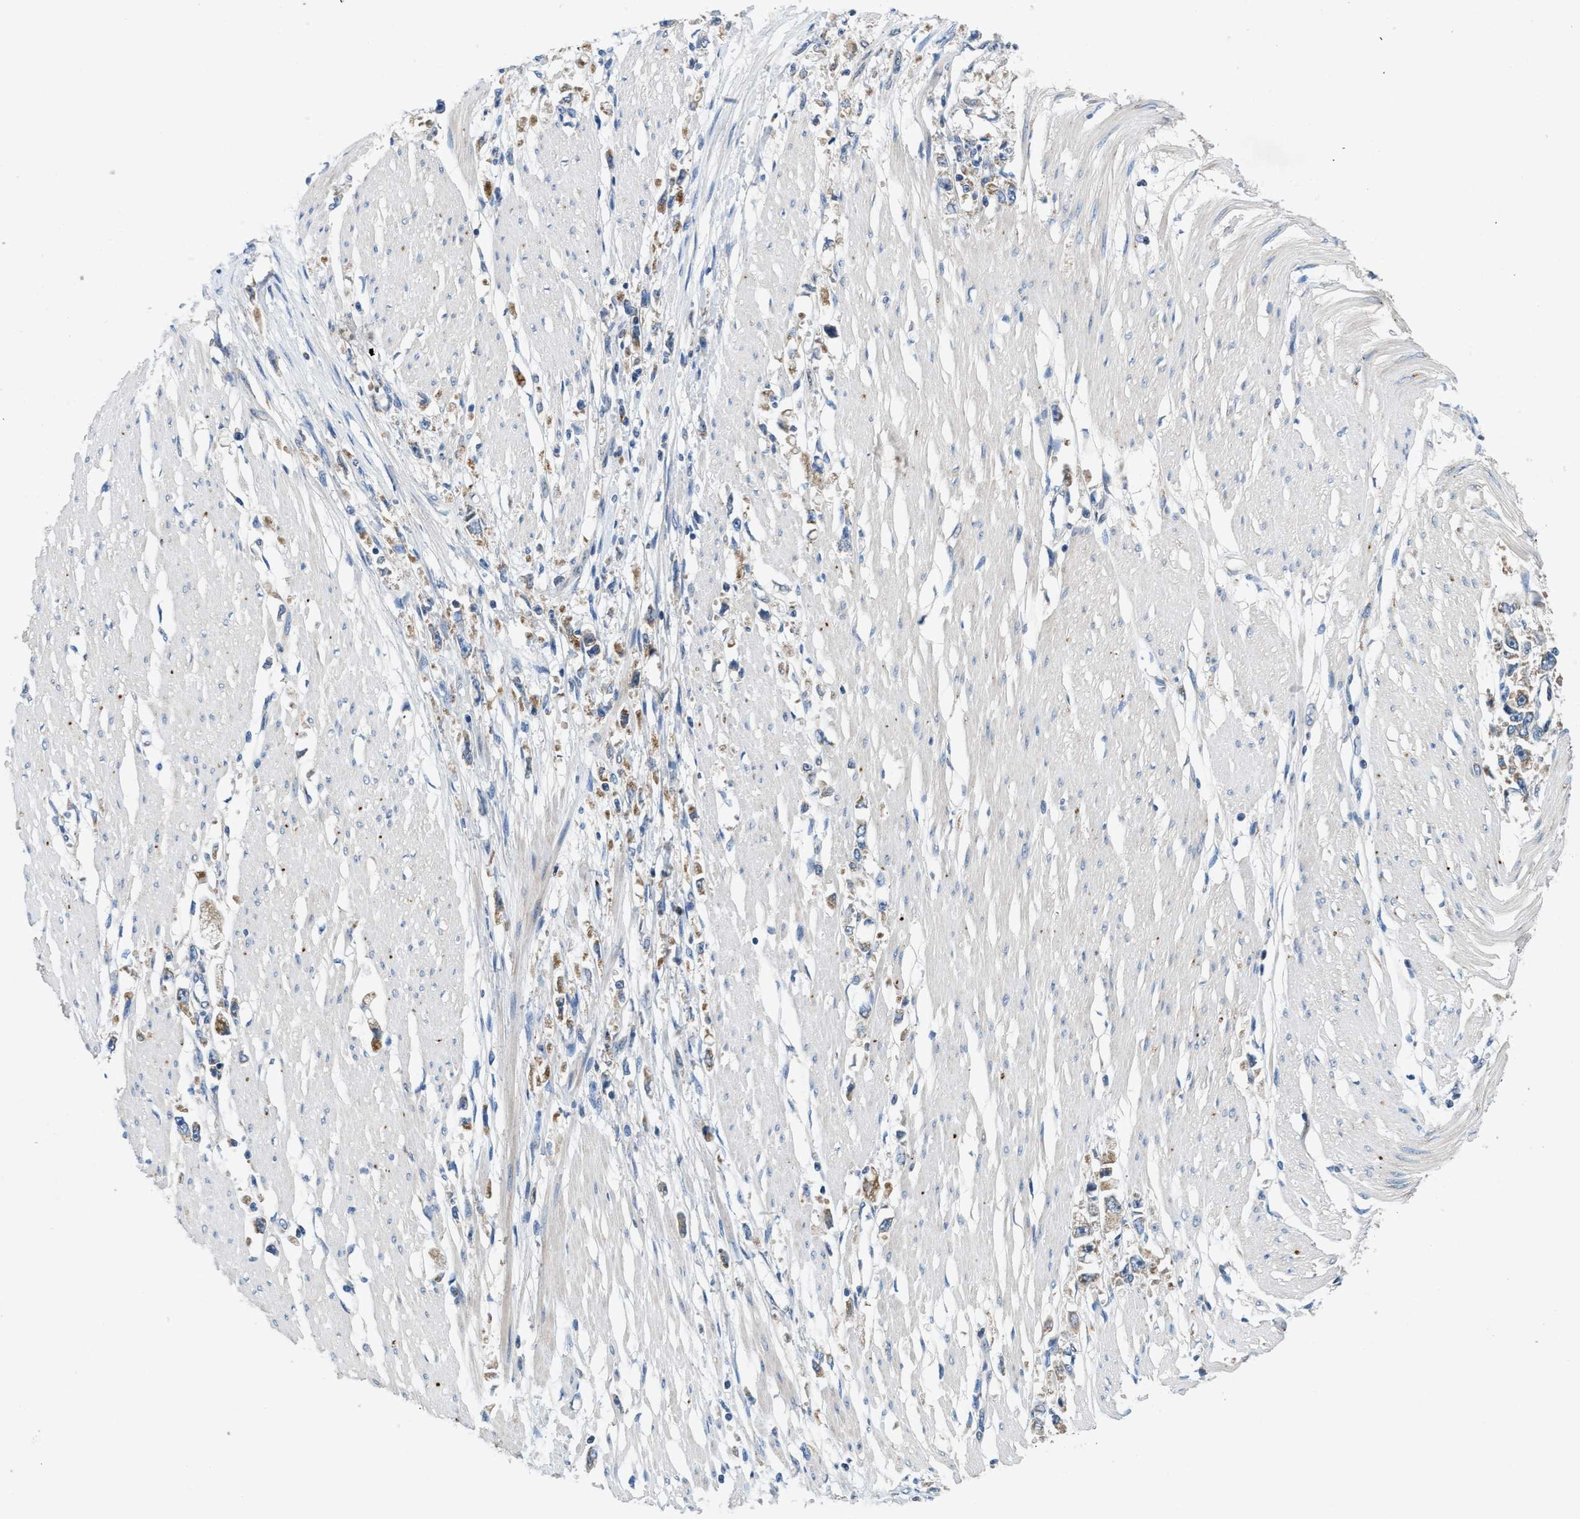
{"staining": {"intensity": "moderate", "quantity": "25%-75%", "location": "cytoplasmic/membranous"}, "tissue": "stomach cancer", "cell_type": "Tumor cells", "image_type": "cancer", "snomed": [{"axis": "morphology", "description": "Adenocarcinoma, NOS"}, {"axis": "topography", "description": "Stomach"}], "caption": "About 25%-75% of tumor cells in human stomach adenocarcinoma reveal moderate cytoplasmic/membranous protein positivity as visualized by brown immunohistochemical staining.", "gene": "PNKD", "patient": {"sex": "female", "age": 59}}